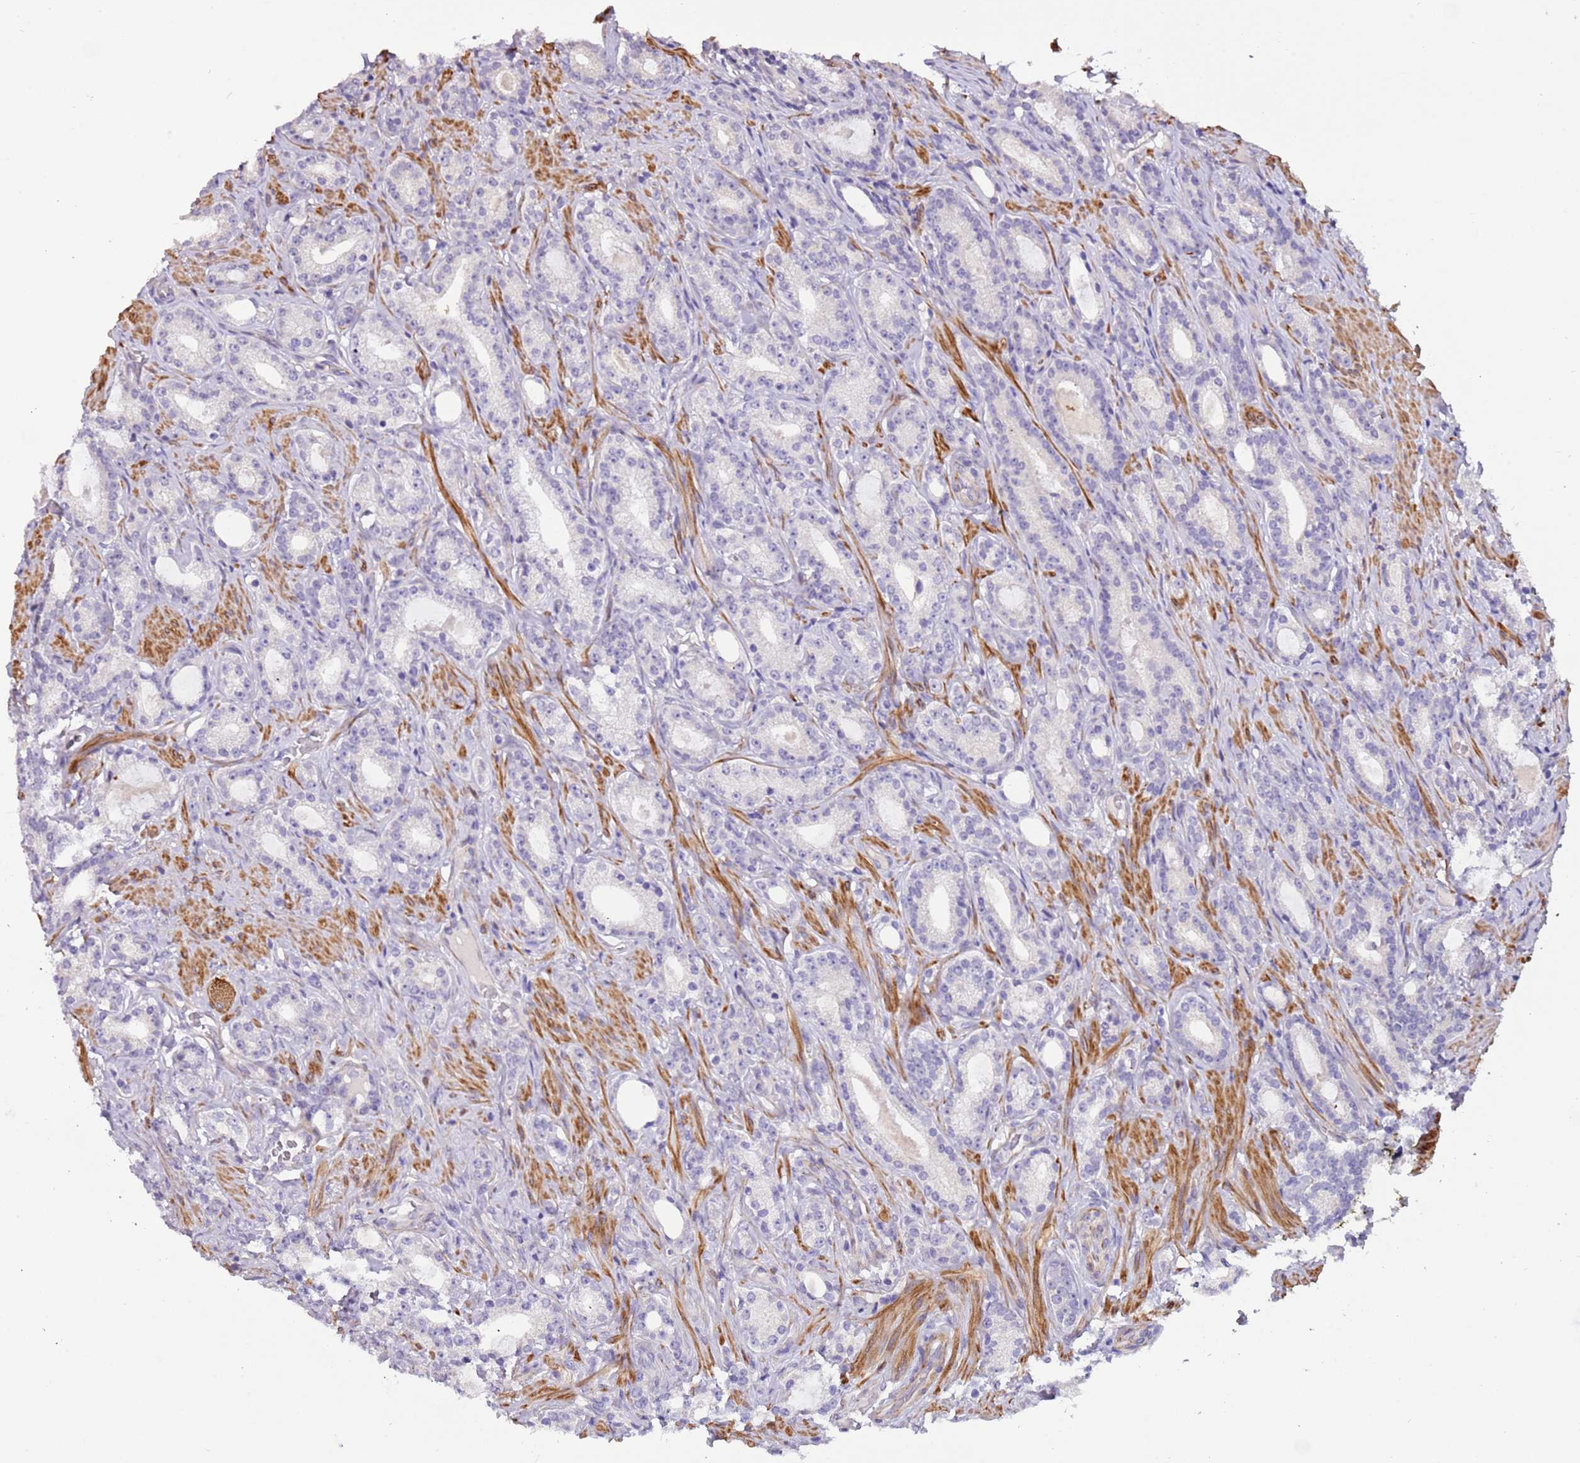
{"staining": {"intensity": "negative", "quantity": "none", "location": "none"}, "tissue": "prostate cancer", "cell_type": "Tumor cells", "image_type": "cancer", "snomed": [{"axis": "morphology", "description": "Adenocarcinoma, Low grade"}, {"axis": "topography", "description": "Prostate"}], "caption": "Protein analysis of prostate cancer exhibits no significant staining in tumor cells.", "gene": "PCGF2", "patient": {"sex": "male", "age": 71}}